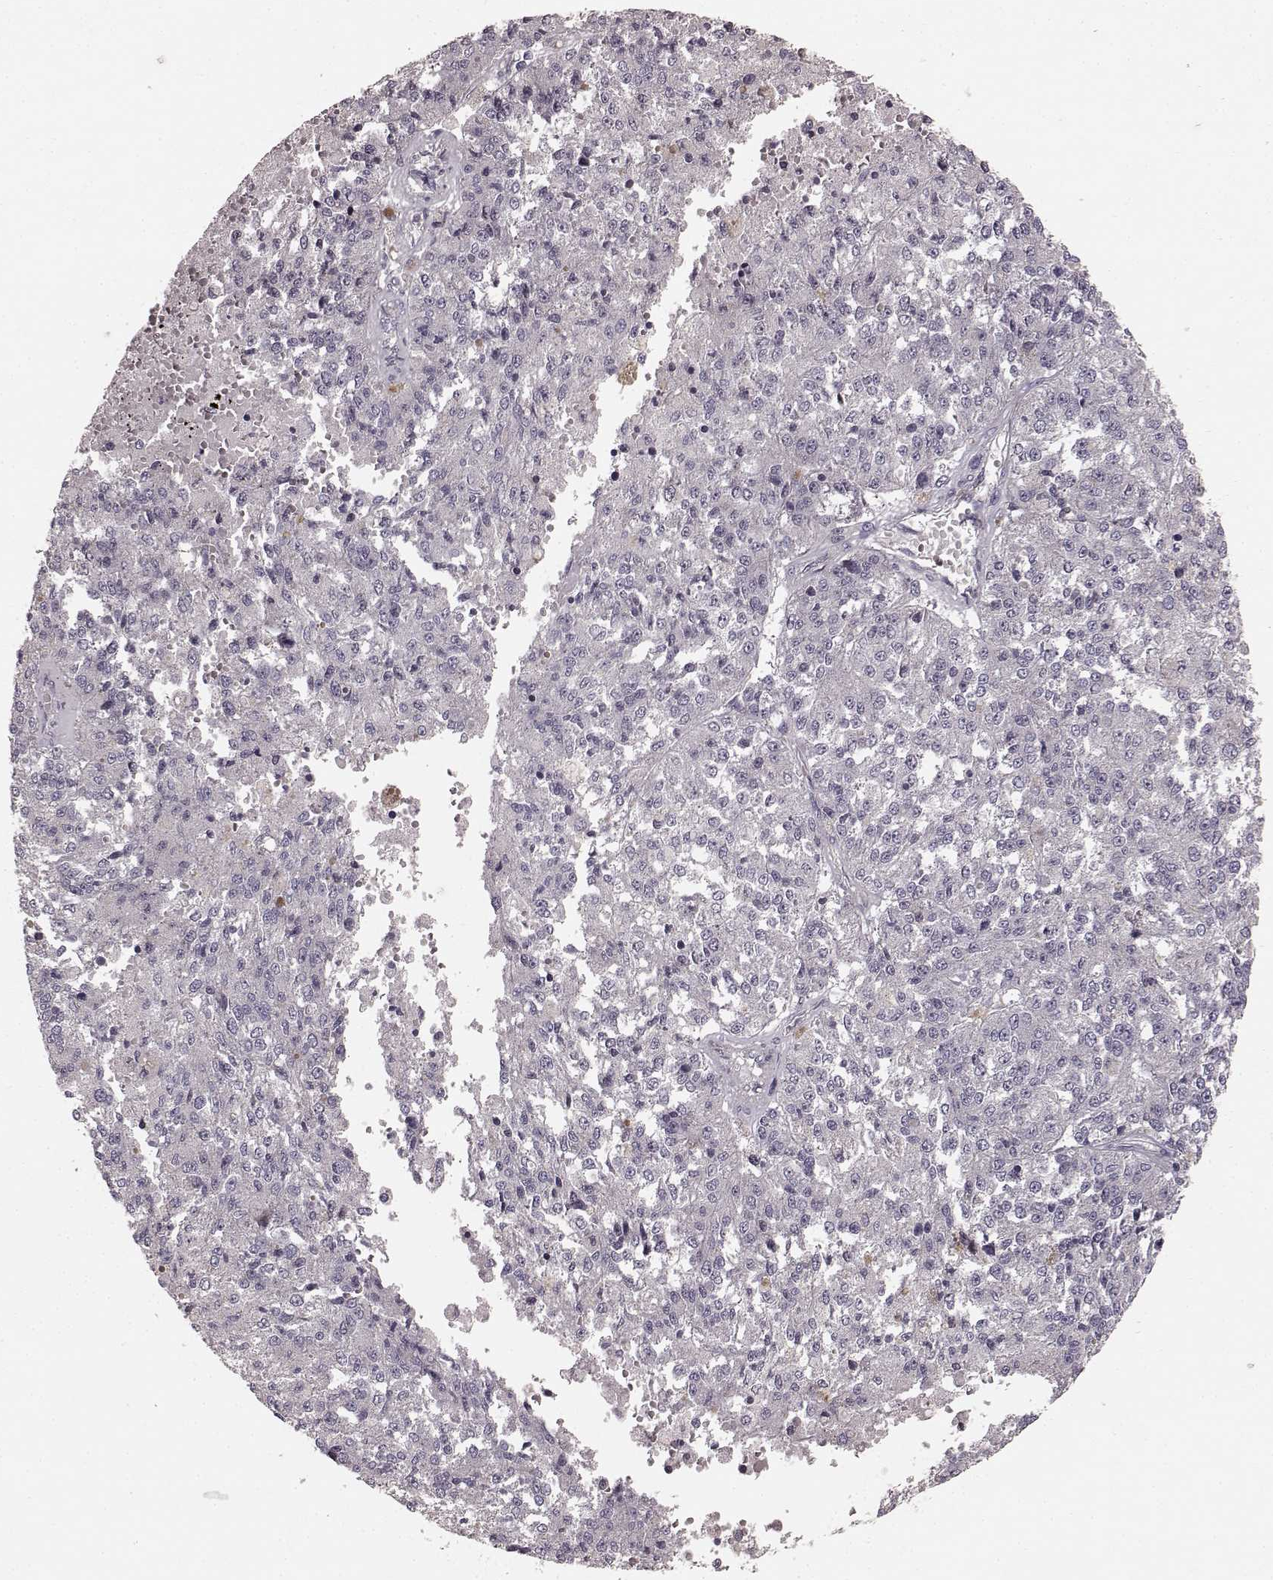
{"staining": {"intensity": "negative", "quantity": "none", "location": "none"}, "tissue": "melanoma", "cell_type": "Tumor cells", "image_type": "cancer", "snomed": [{"axis": "morphology", "description": "Malignant melanoma, Metastatic site"}, {"axis": "topography", "description": "Lymph node"}], "caption": "The image reveals no significant positivity in tumor cells of melanoma. (DAB IHC visualized using brightfield microscopy, high magnification).", "gene": "SLC22A18", "patient": {"sex": "female", "age": 64}}